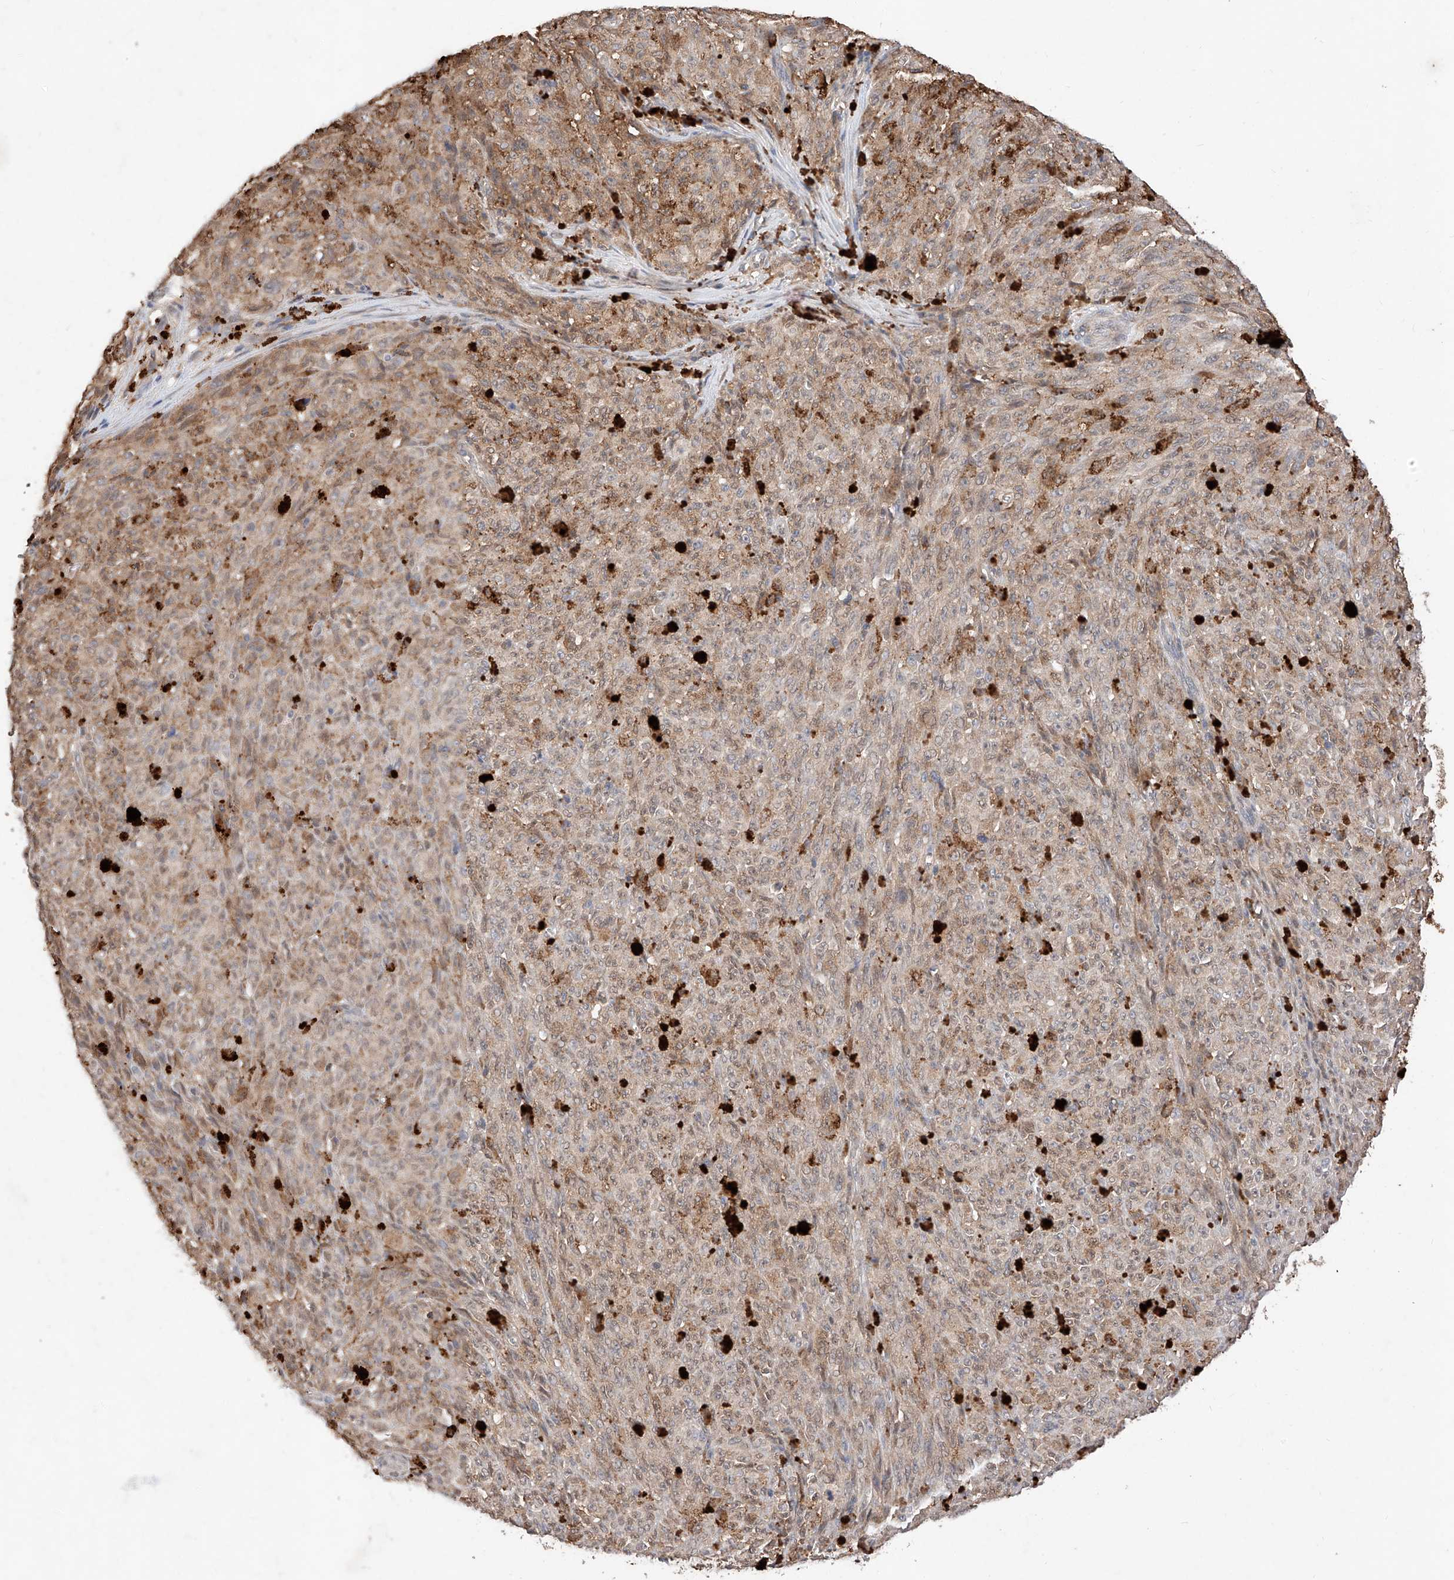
{"staining": {"intensity": "weak", "quantity": ">75%", "location": "cytoplasmic/membranous"}, "tissue": "melanoma", "cell_type": "Tumor cells", "image_type": "cancer", "snomed": [{"axis": "morphology", "description": "Malignant melanoma, NOS"}, {"axis": "topography", "description": "Skin"}], "caption": "This photomicrograph shows melanoma stained with immunohistochemistry (IHC) to label a protein in brown. The cytoplasmic/membranous of tumor cells show weak positivity for the protein. Nuclei are counter-stained blue.", "gene": "ZSCAN4", "patient": {"sex": "female", "age": 82}}